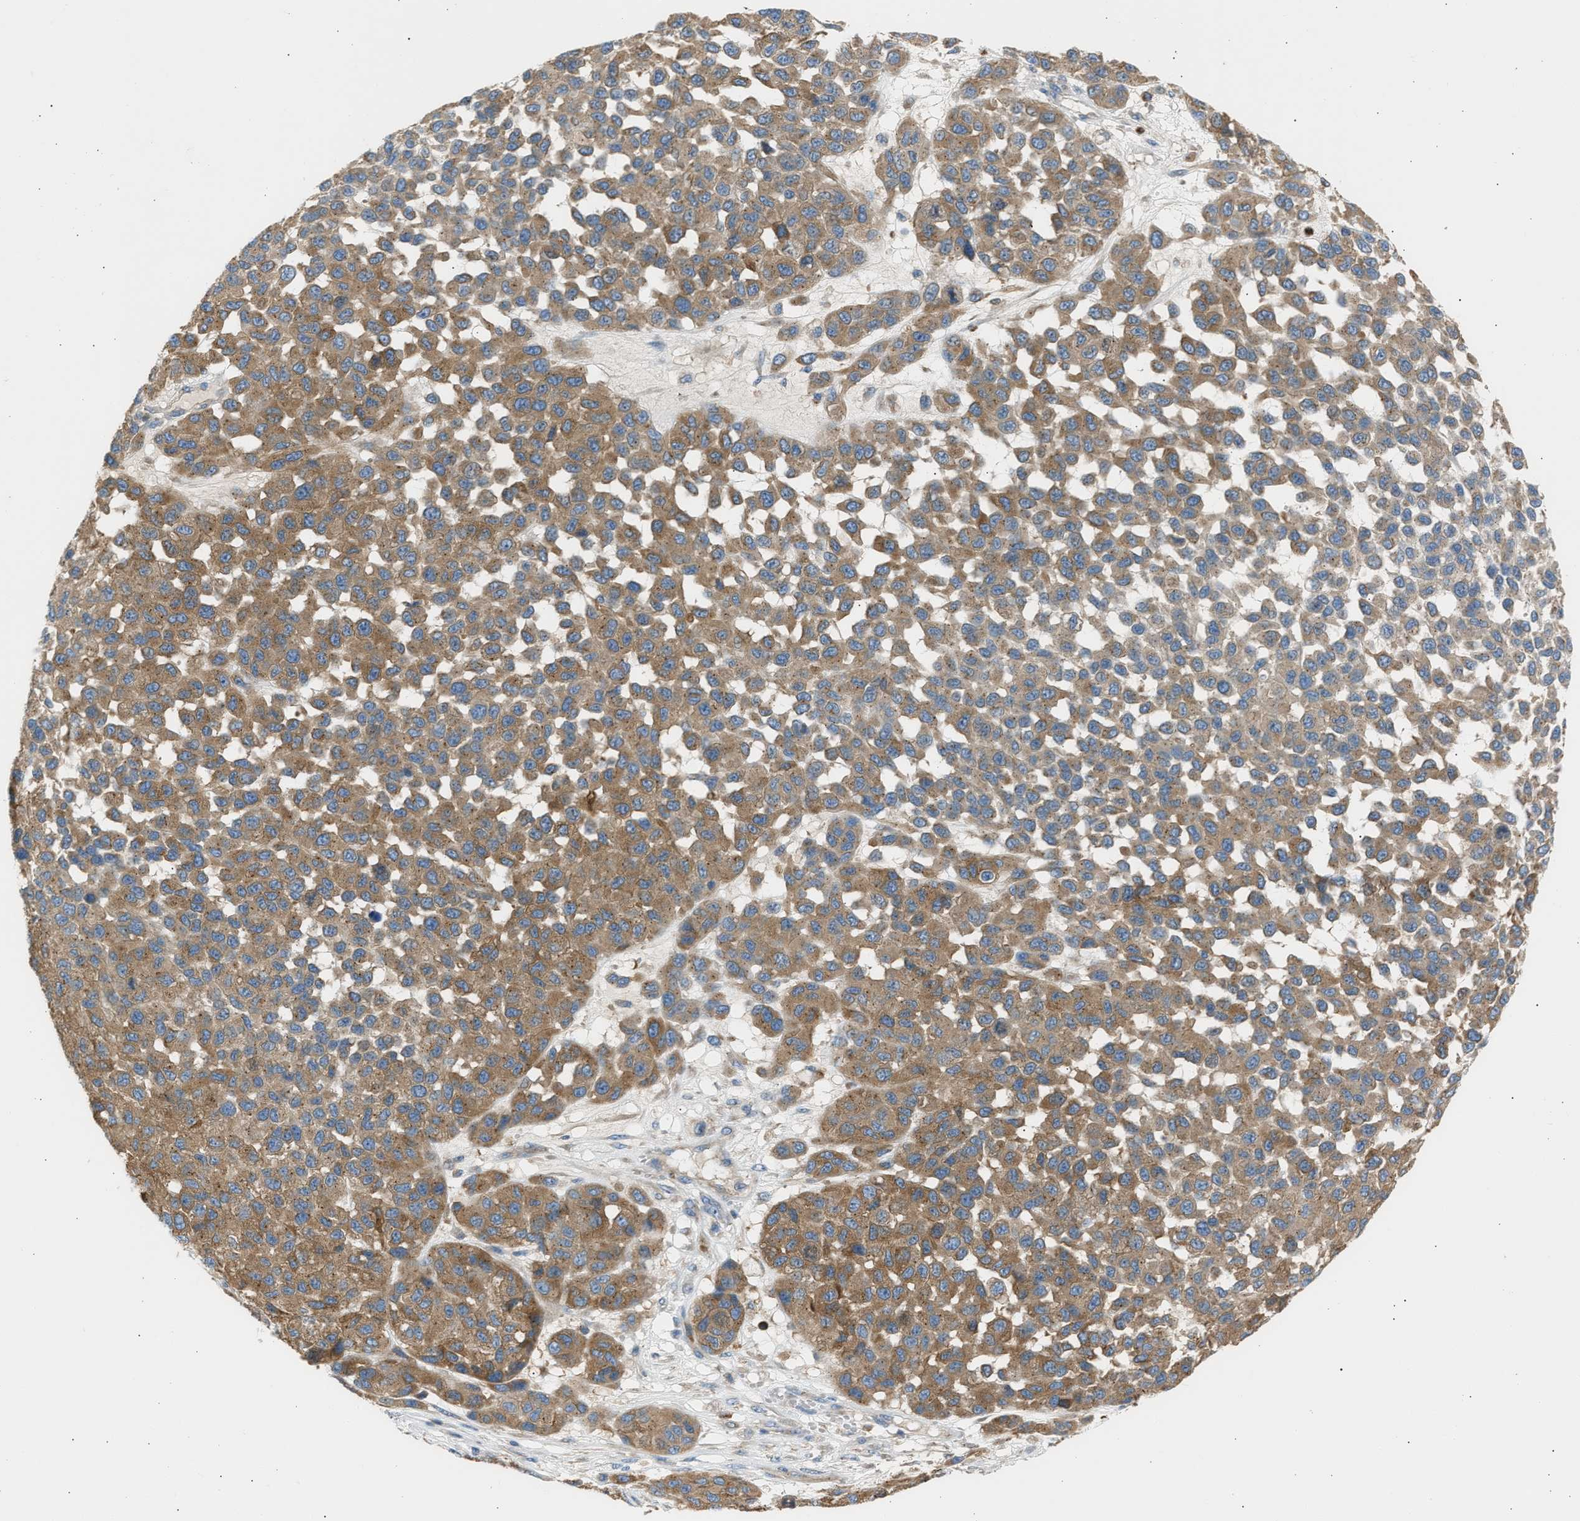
{"staining": {"intensity": "moderate", "quantity": ">75%", "location": "cytoplasmic/membranous"}, "tissue": "melanoma", "cell_type": "Tumor cells", "image_type": "cancer", "snomed": [{"axis": "morphology", "description": "Malignant melanoma, NOS"}, {"axis": "topography", "description": "Skin"}], "caption": "This is a micrograph of IHC staining of melanoma, which shows moderate positivity in the cytoplasmic/membranous of tumor cells.", "gene": "TRIM50", "patient": {"sex": "male", "age": 62}}